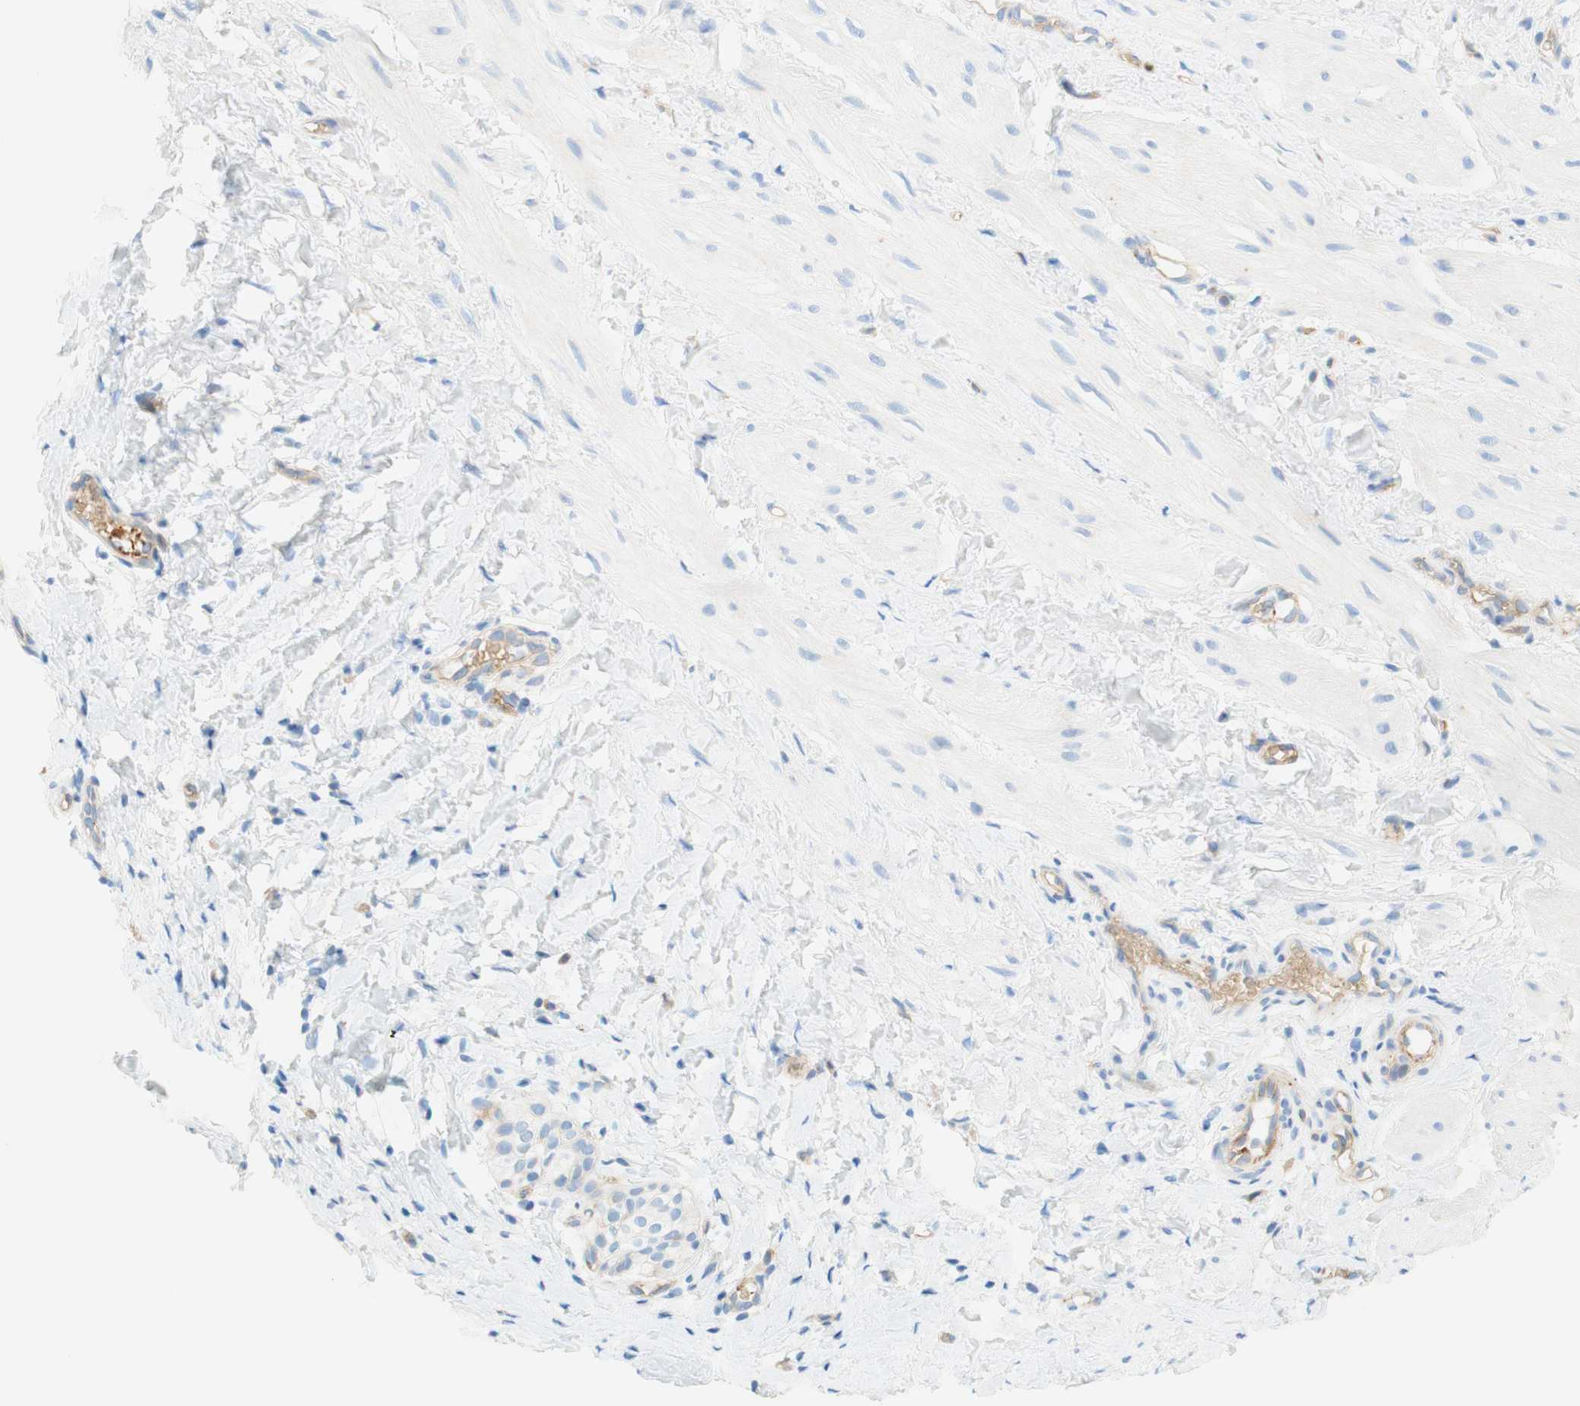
{"staining": {"intensity": "negative", "quantity": "none", "location": "none"}, "tissue": "smooth muscle", "cell_type": "Smooth muscle cells", "image_type": "normal", "snomed": [{"axis": "morphology", "description": "Normal tissue, NOS"}, {"axis": "topography", "description": "Smooth muscle"}], "caption": "IHC of unremarkable human smooth muscle exhibits no expression in smooth muscle cells. (Immunohistochemistry (ihc), brightfield microscopy, high magnification).", "gene": "STOM", "patient": {"sex": "male", "age": 16}}